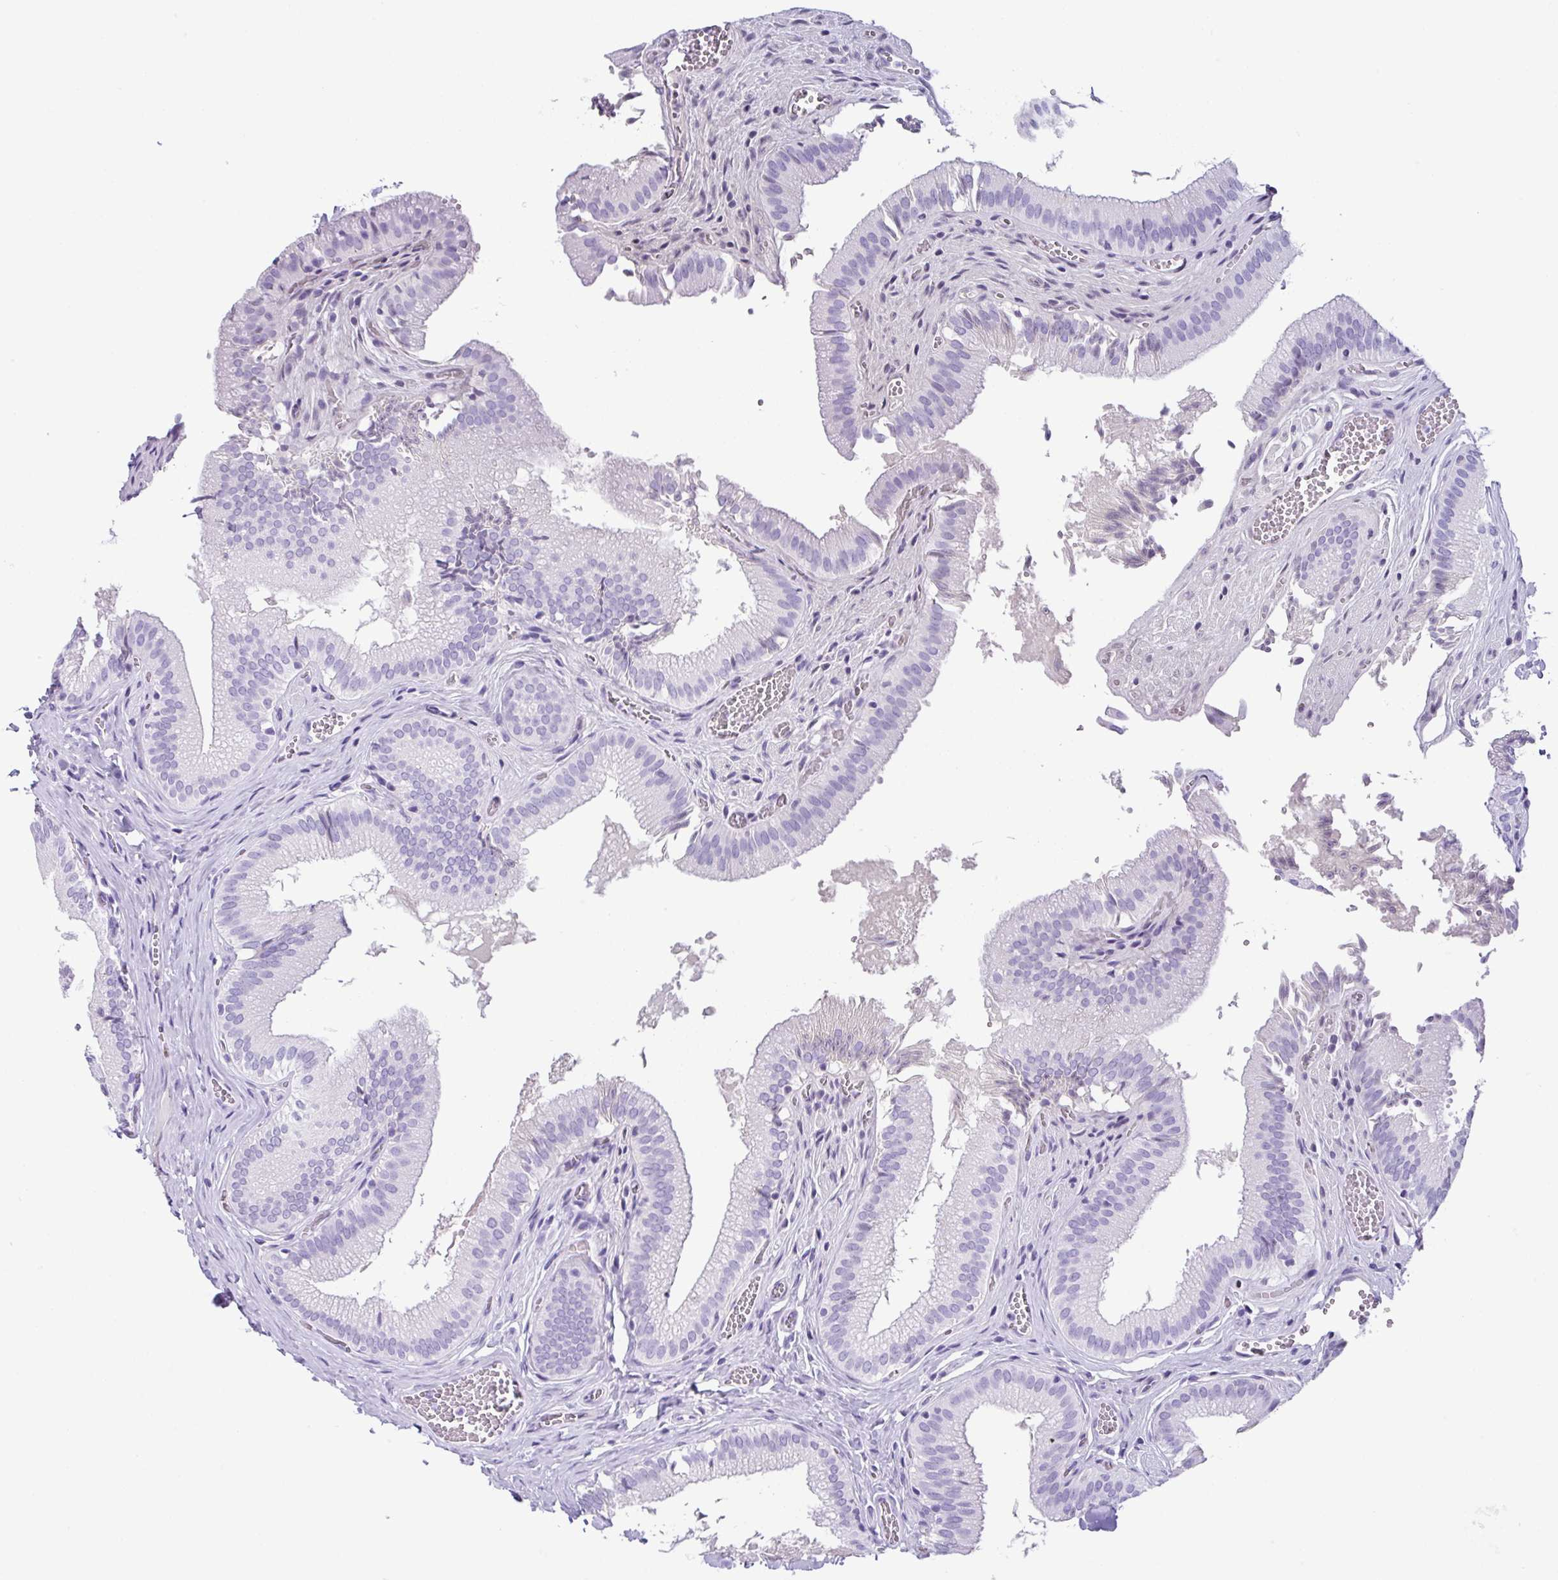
{"staining": {"intensity": "negative", "quantity": "none", "location": "none"}, "tissue": "gallbladder", "cell_type": "Glandular cells", "image_type": "normal", "snomed": [{"axis": "morphology", "description": "Normal tissue, NOS"}, {"axis": "topography", "description": "Gallbladder"}, {"axis": "topography", "description": "Peripheral nerve tissue"}], "caption": "Immunohistochemical staining of normal human gallbladder reveals no significant positivity in glandular cells.", "gene": "ZG16", "patient": {"sex": "male", "age": 17}}